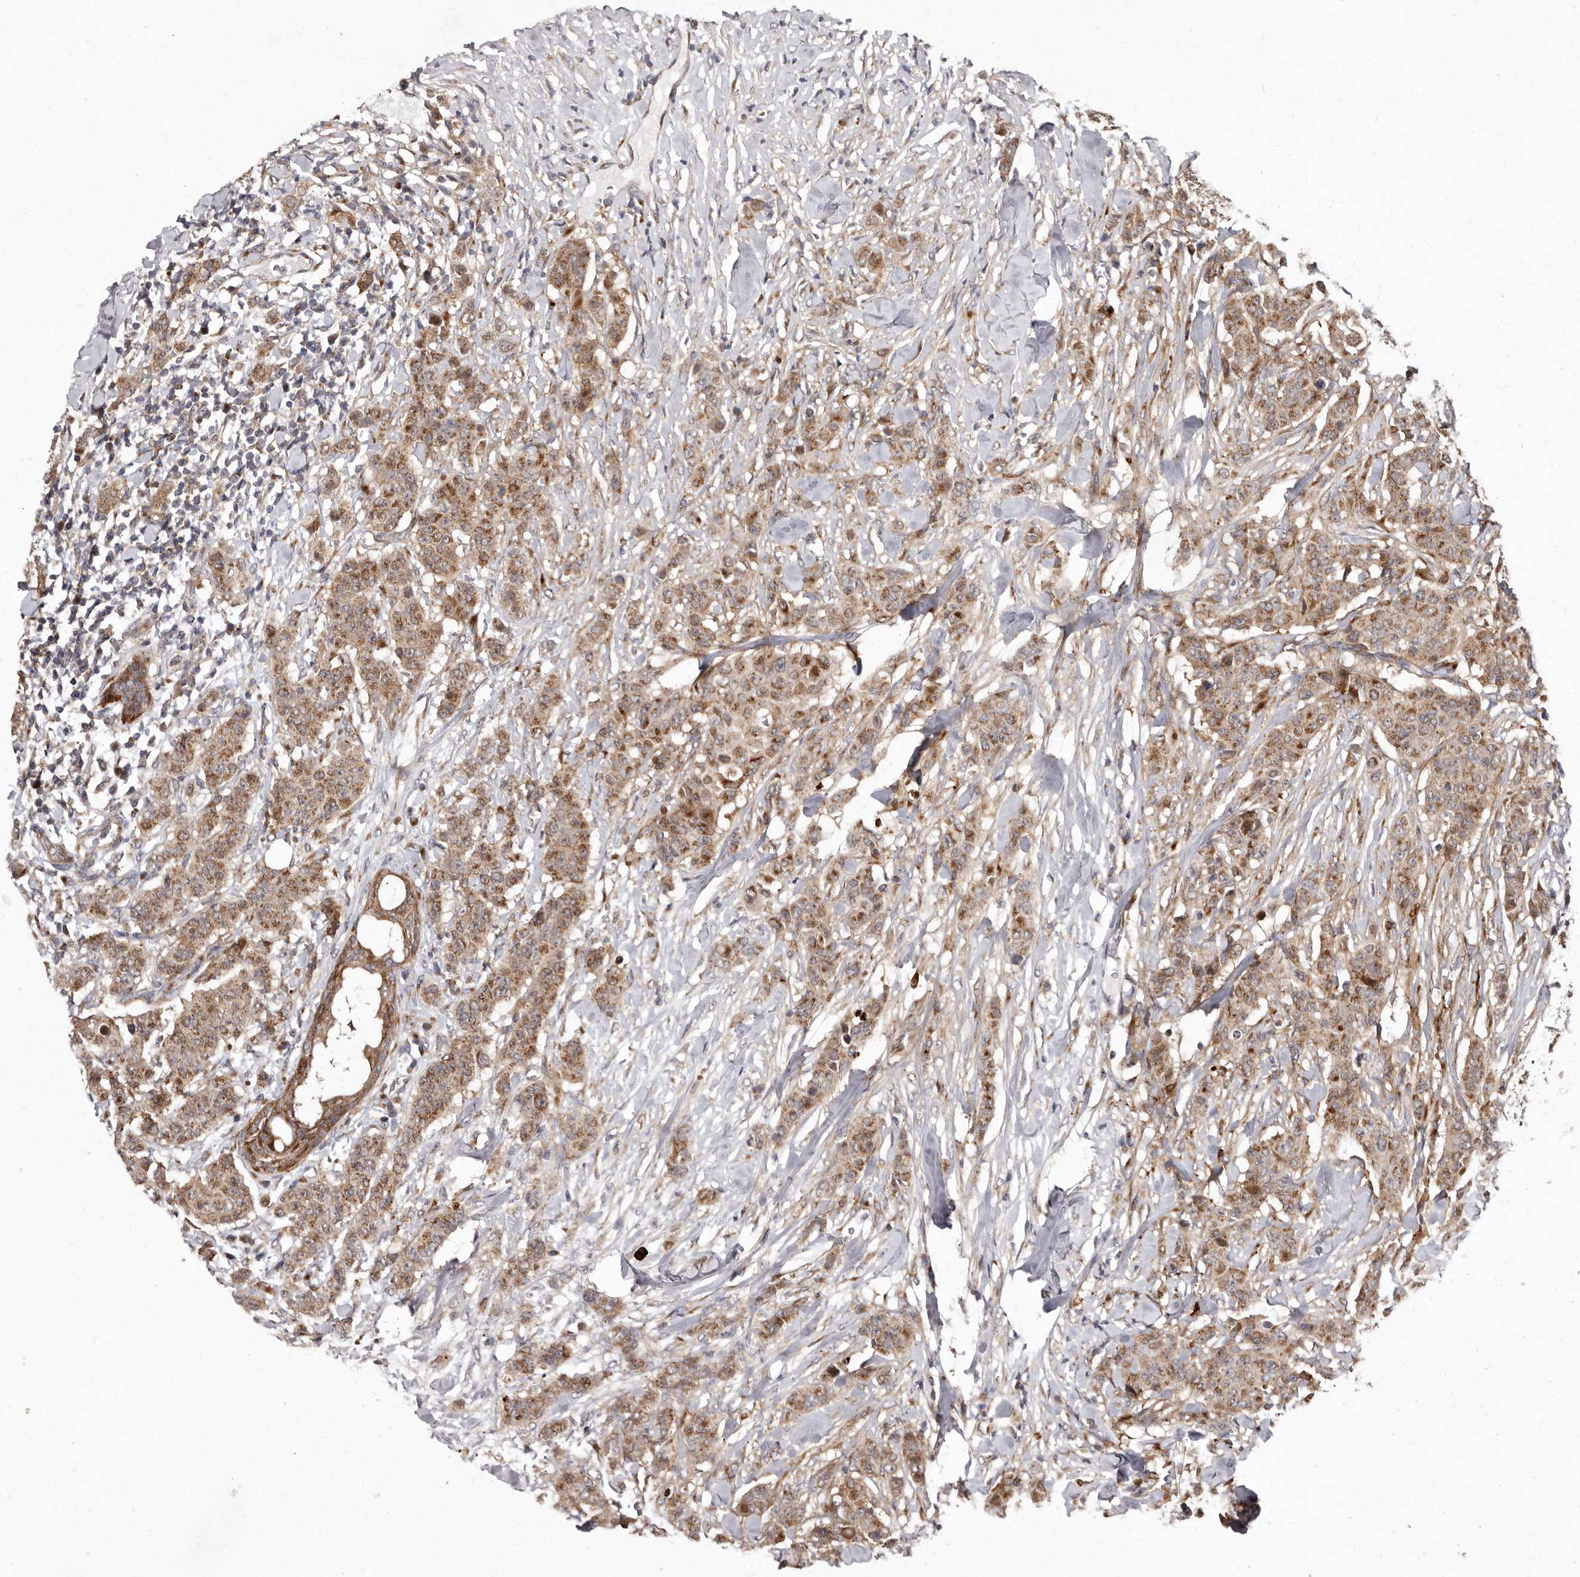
{"staining": {"intensity": "moderate", "quantity": ">75%", "location": "cytoplasmic/membranous"}, "tissue": "breast cancer", "cell_type": "Tumor cells", "image_type": "cancer", "snomed": [{"axis": "morphology", "description": "Duct carcinoma"}, {"axis": "topography", "description": "Breast"}], "caption": "Immunohistochemistry (DAB) staining of breast cancer demonstrates moderate cytoplasmic/membranous protein staining in about >75% of tumor cells.", "gene": "FLAD1", "patient": {"sex": "female", "age": 40}}